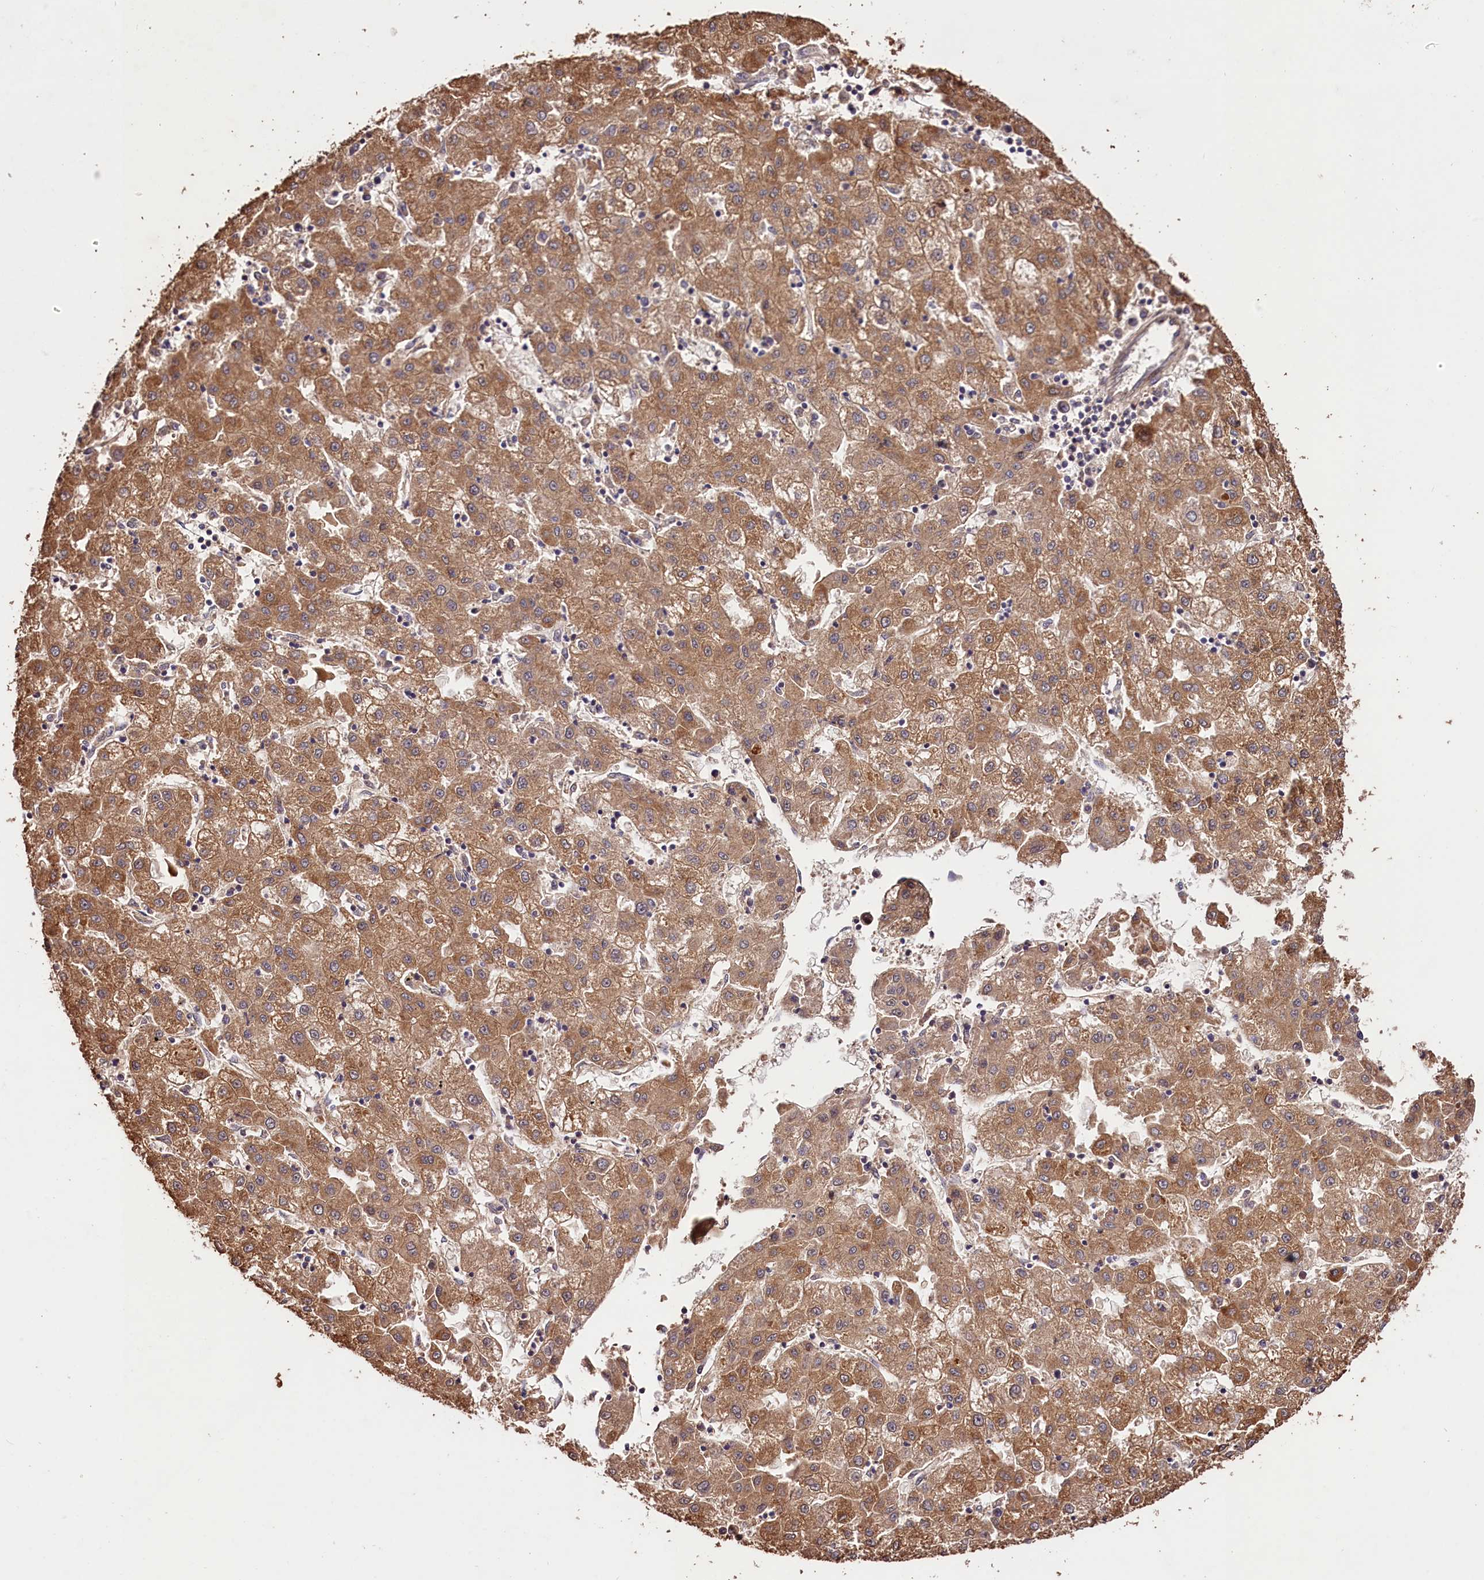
{"staining": {"intensity": "moderate", "quantity": ">75%", "location": "cytoplasmic/membranous"}, "tissue": "liver cancer", "cell_type": "Tumor cells", "image_type": "cancer", "snomed": [{"axis": "morphology", "description": "Carcinoma, Hepatocellular, NOS"}, {"axis": "topography", "description": "Liver"}], "caption": "Protein expression analysis of hepatocellular carcinoma (liver) exhibits moderate cytoplasmic/membranous positivity in about >75% of tumor cells.", "gene": "CES3", "patient": {"sex": "male", "age": 72}}